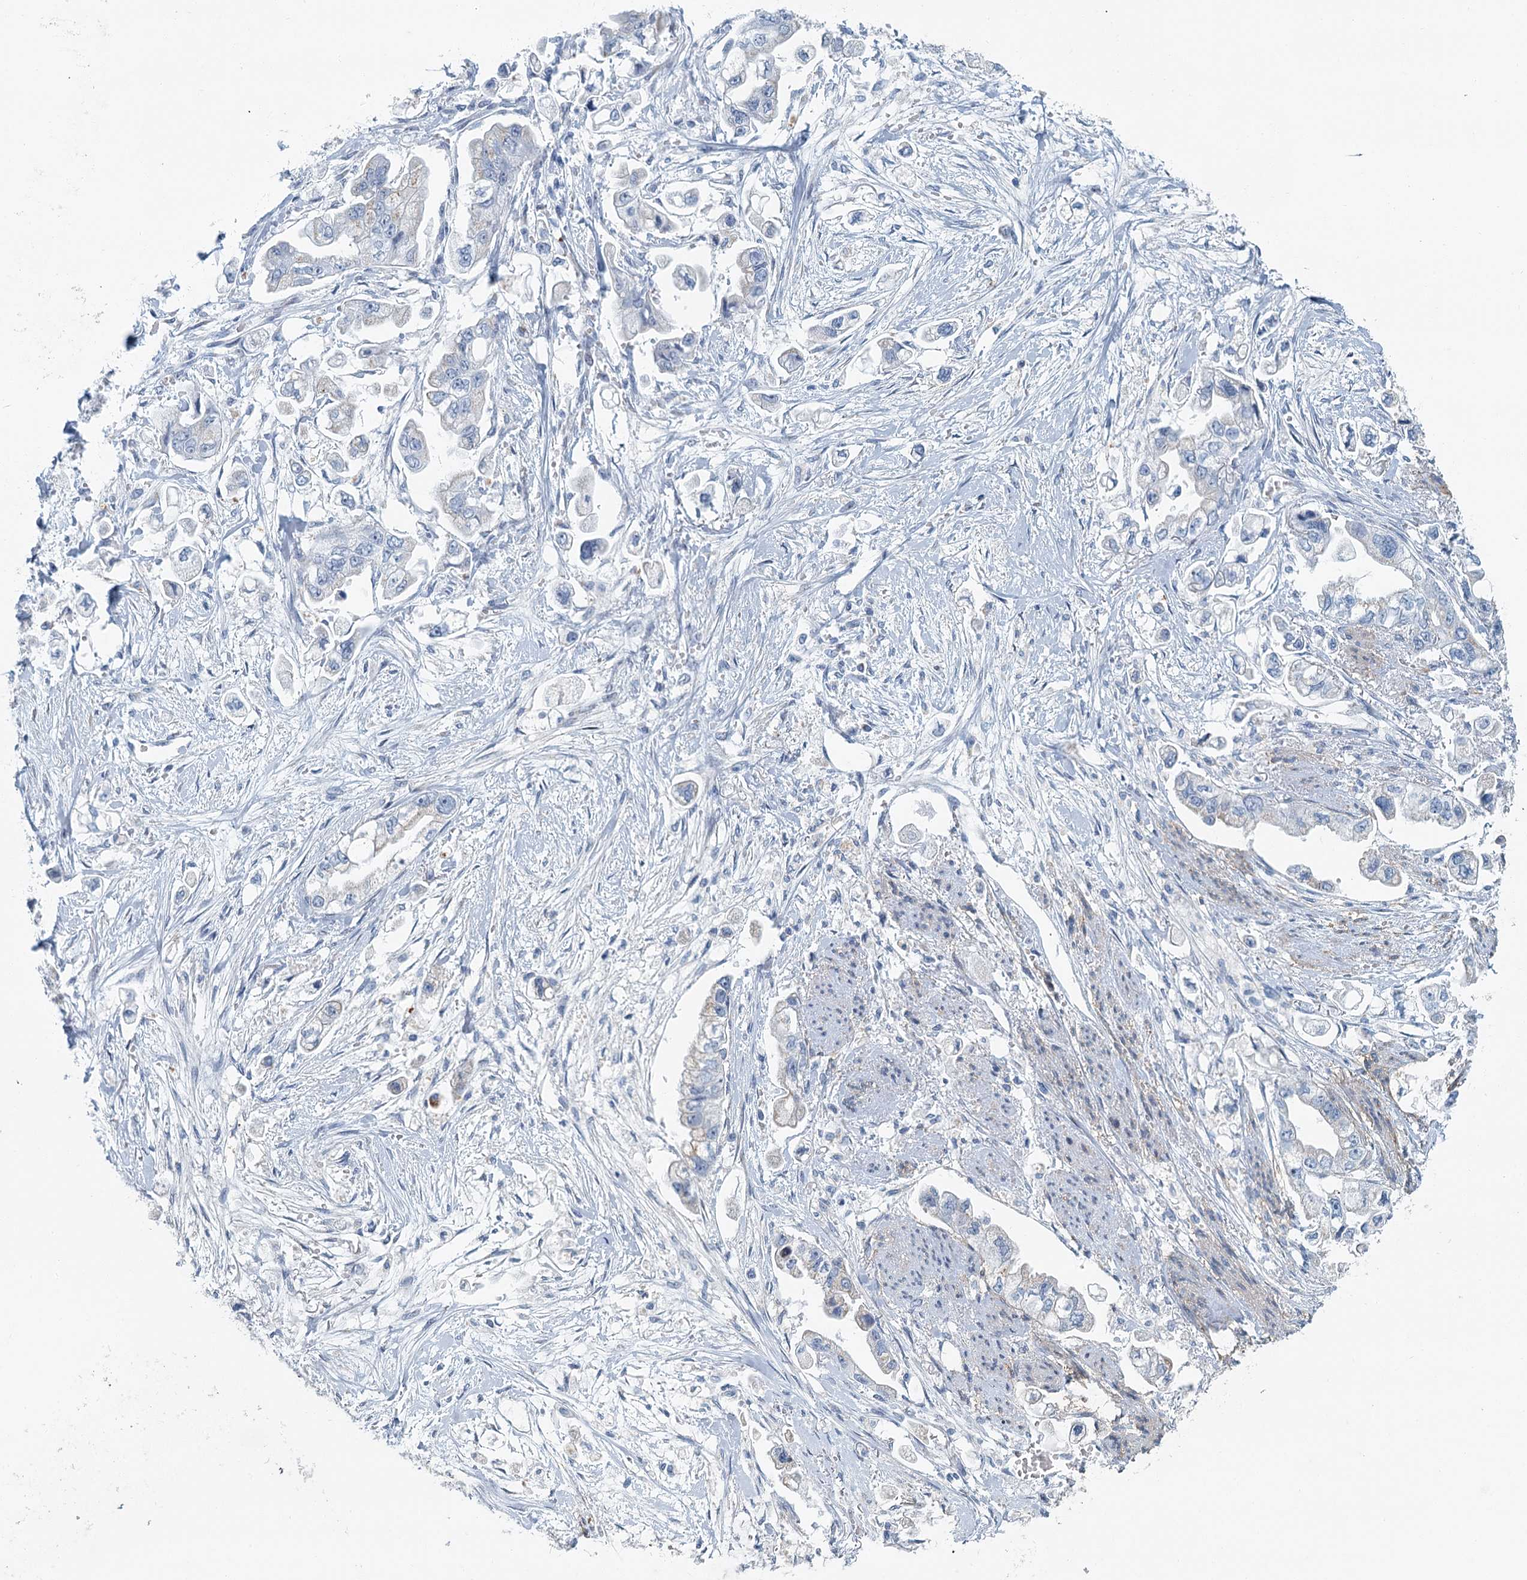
{"staining": {"intensity": "negative", "quantity": "none", "location": "none"}, "tissue": "stomach cancer", "cell_type": "Tumor cells", "image_type": "cancer", "snomed": [{"axis": "morphology", "description": "Adenocarcinoma, NOS"}, {"axis": "topography", "description": "Stomach"}], "caption": "Stomach cancer was stained to show a protein in brown. There is no significant staining in tumor cells. (IHC, brightfield microscopy, high magnification).", "gene": "ZNF527", "patient": {"sex": "male", "age": 62}}